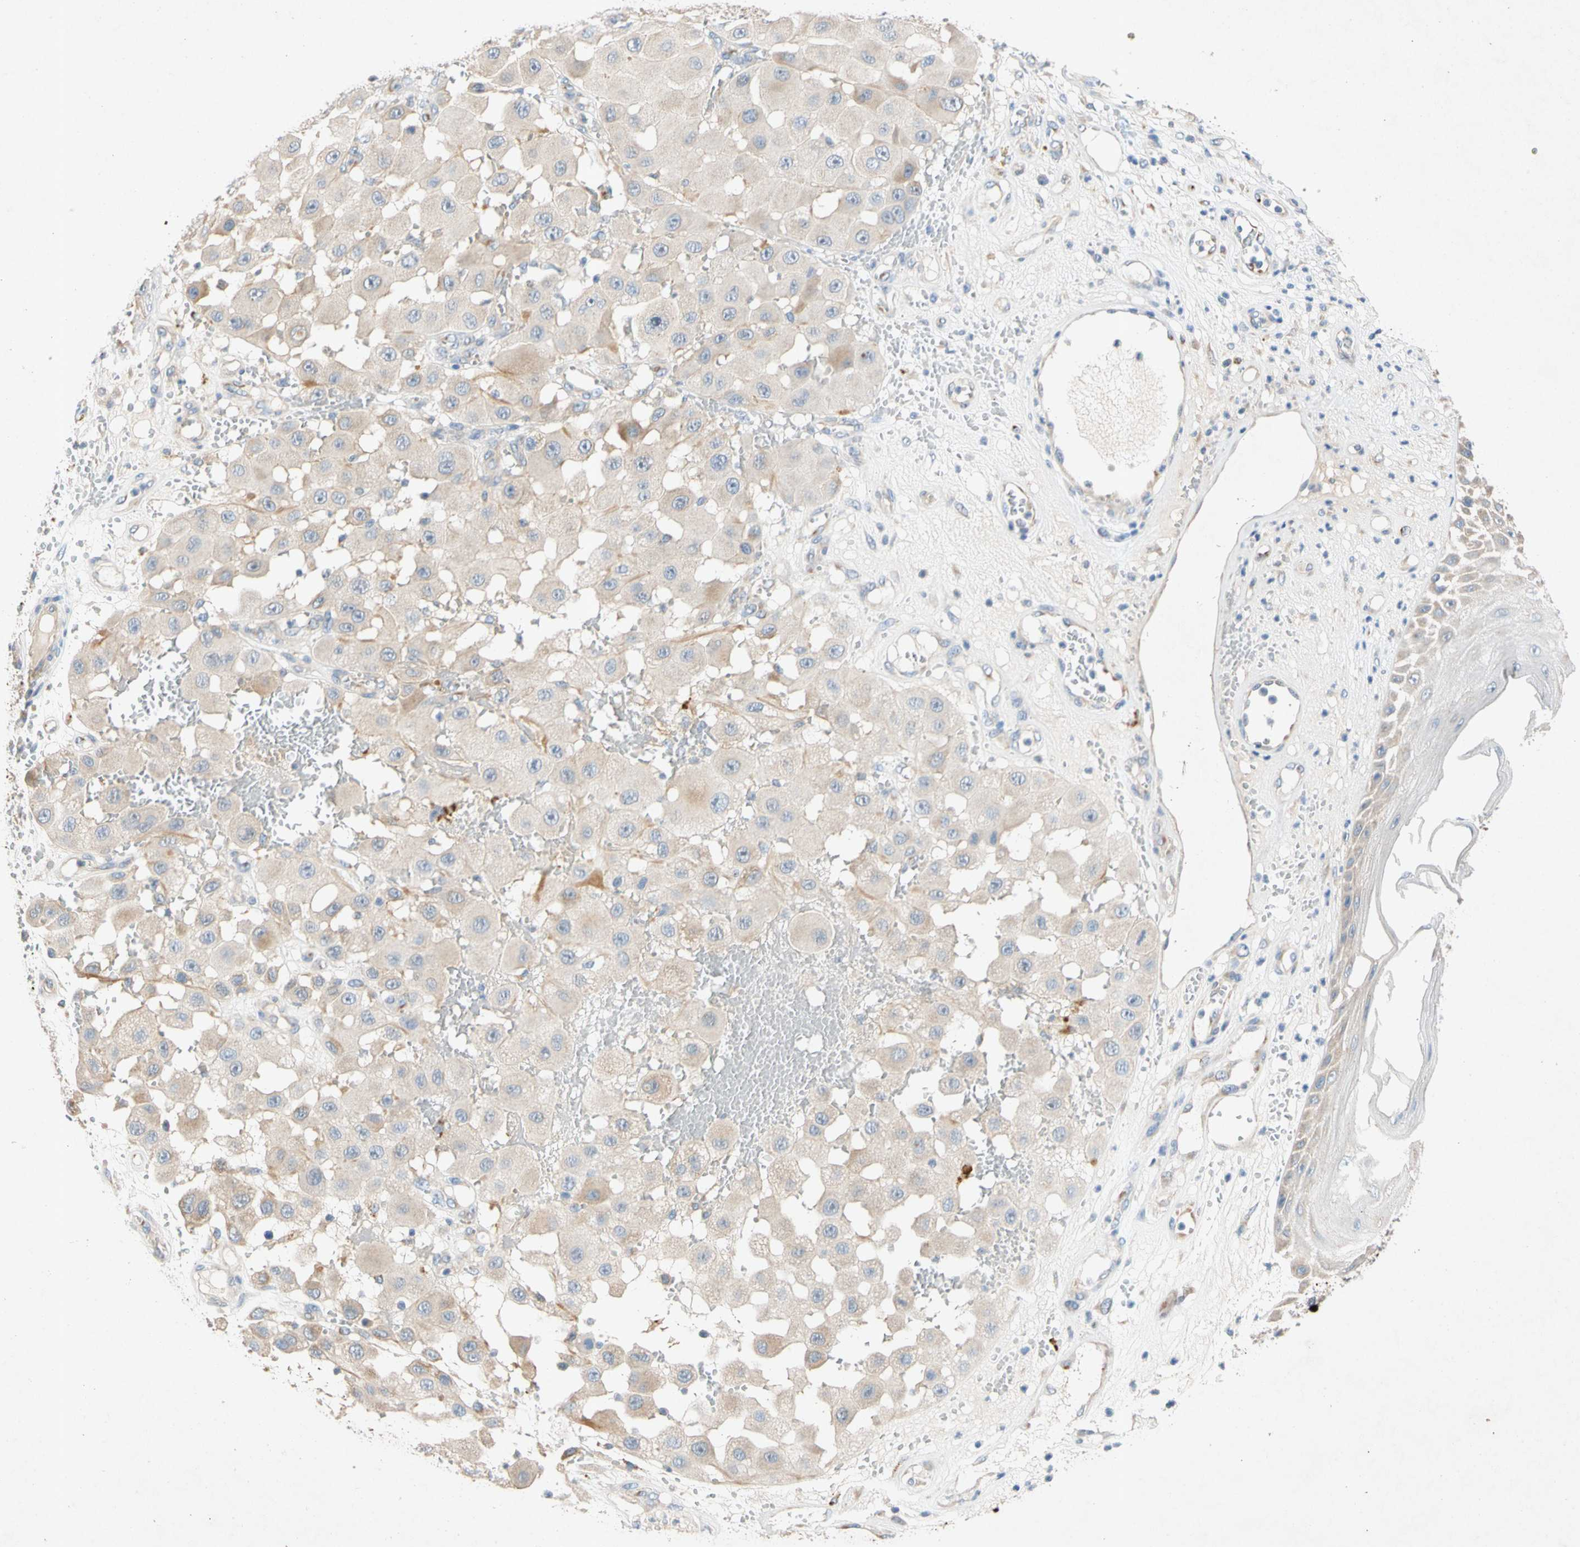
{"staining": {"intensity": "weak", "quantity": "<25%", "location": "cytoplasmic/membranous"}, "tissue": "melanoma", "cell_type": "Tumor cells", "image_type": "cancer", "snomed": [{"axis": "morphology", "description": "Malignant melanoma, NOS"}, {"axis": "topography", "description": "Skin"}], "caption": "Malignant melanoma stained for a protein using immunohistochemistry (IHC) reveals no expression tumor cells.", "gene": "GASK1B", "patient": {"sex": "female", "age": 81}}